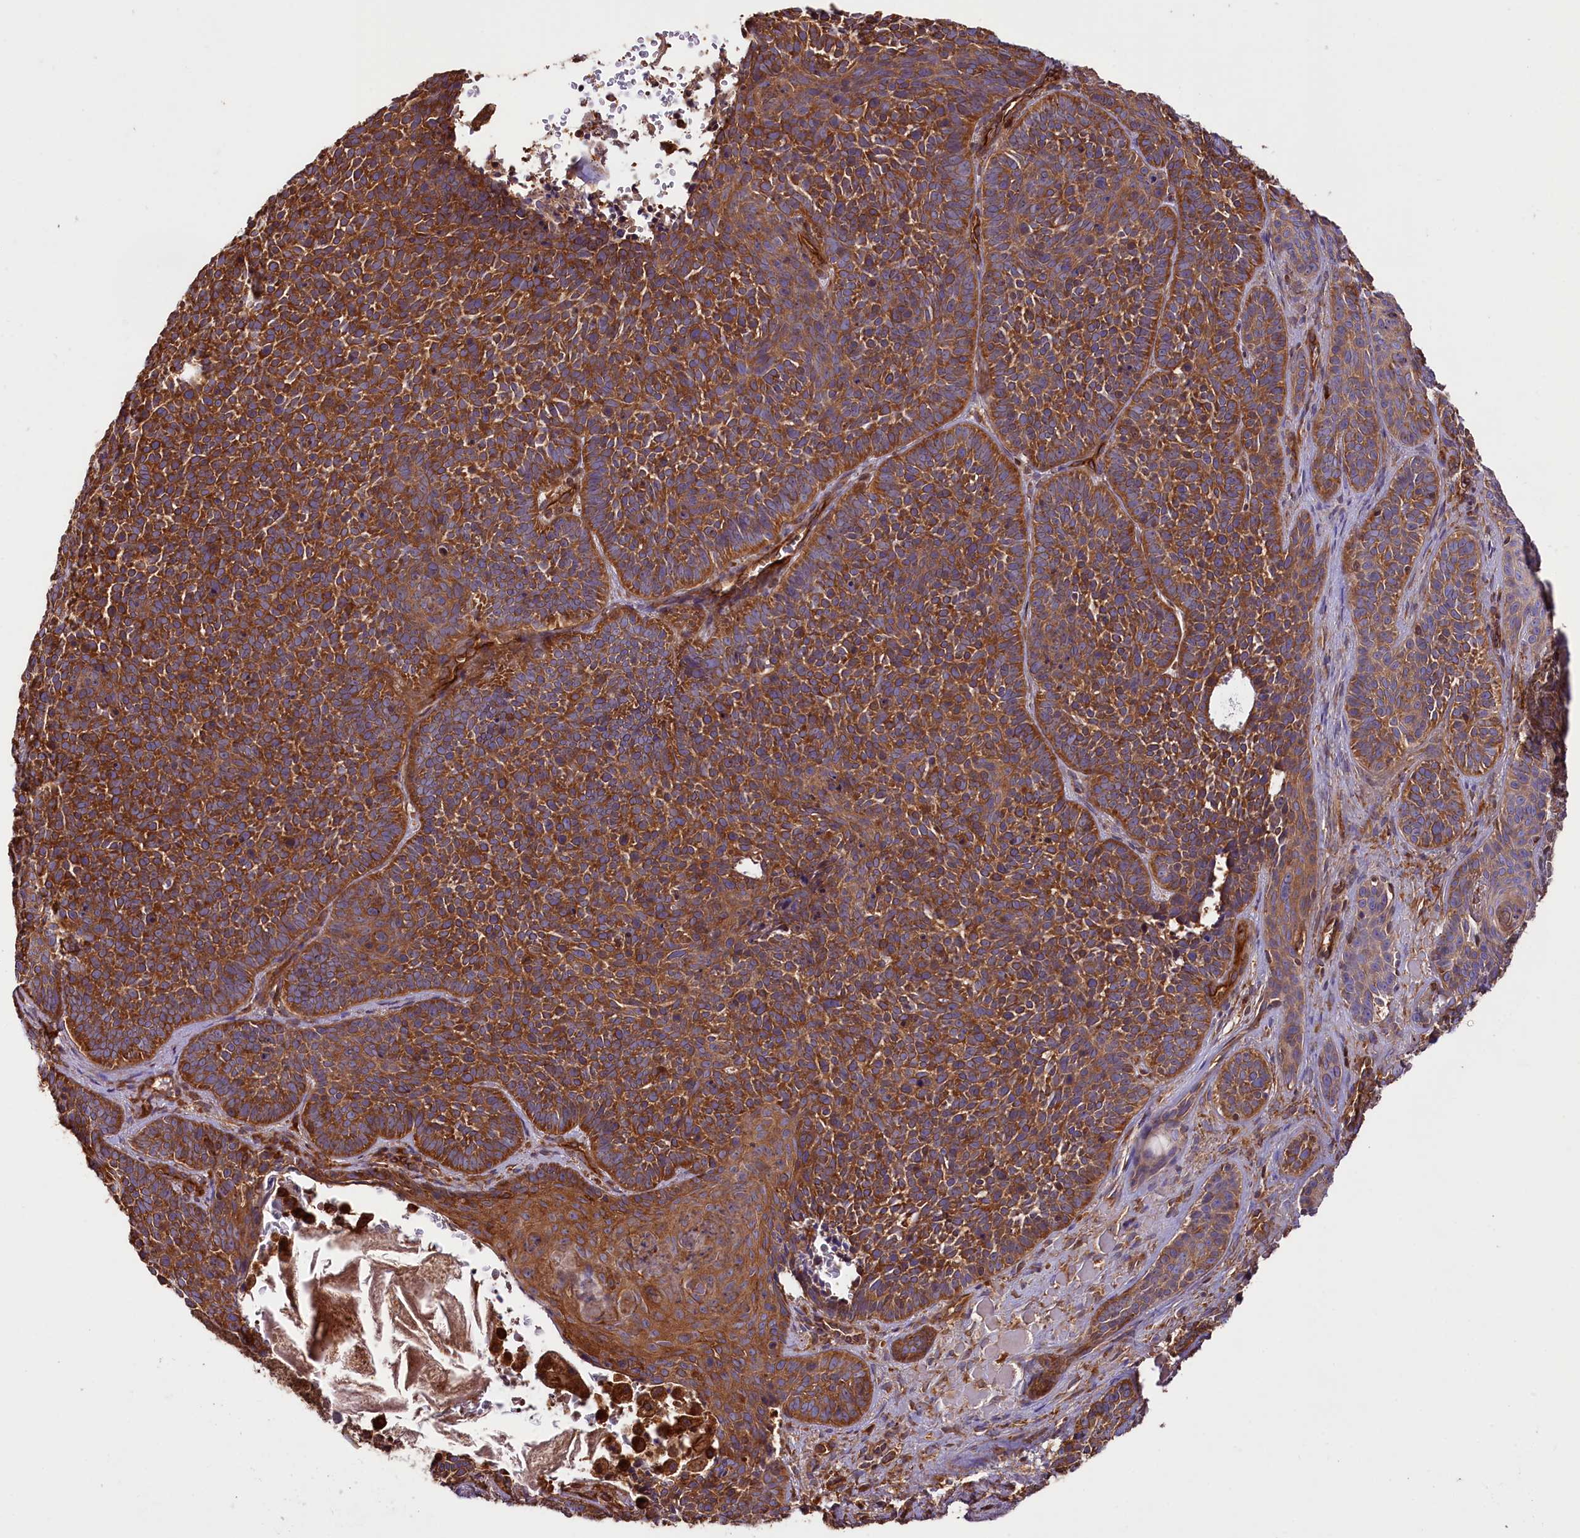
{"staining": {"intensity": "strong", "quantity": ">75%", "location": "cytoplasmic/membranous"}, "tissue": "skin cancer", "cell_type": "Tumor cells", "image_type": "cancer", "snomed": [{"axis": "morphology", "description": "Basal cell carcinoma"}, {"axis": "topography", "description": "Skin"}], "caption": "The photomicrograph shows immunohistochemical staining of basal cell carcinoma (skin). There is strong cytoplasmic/membranous positivity is identified in about >75% of tumor cells. (IHC, brightfield microscopy, high magnification).", "gene": "CEP295", "patient": {"sex": "male", "age": 85}}